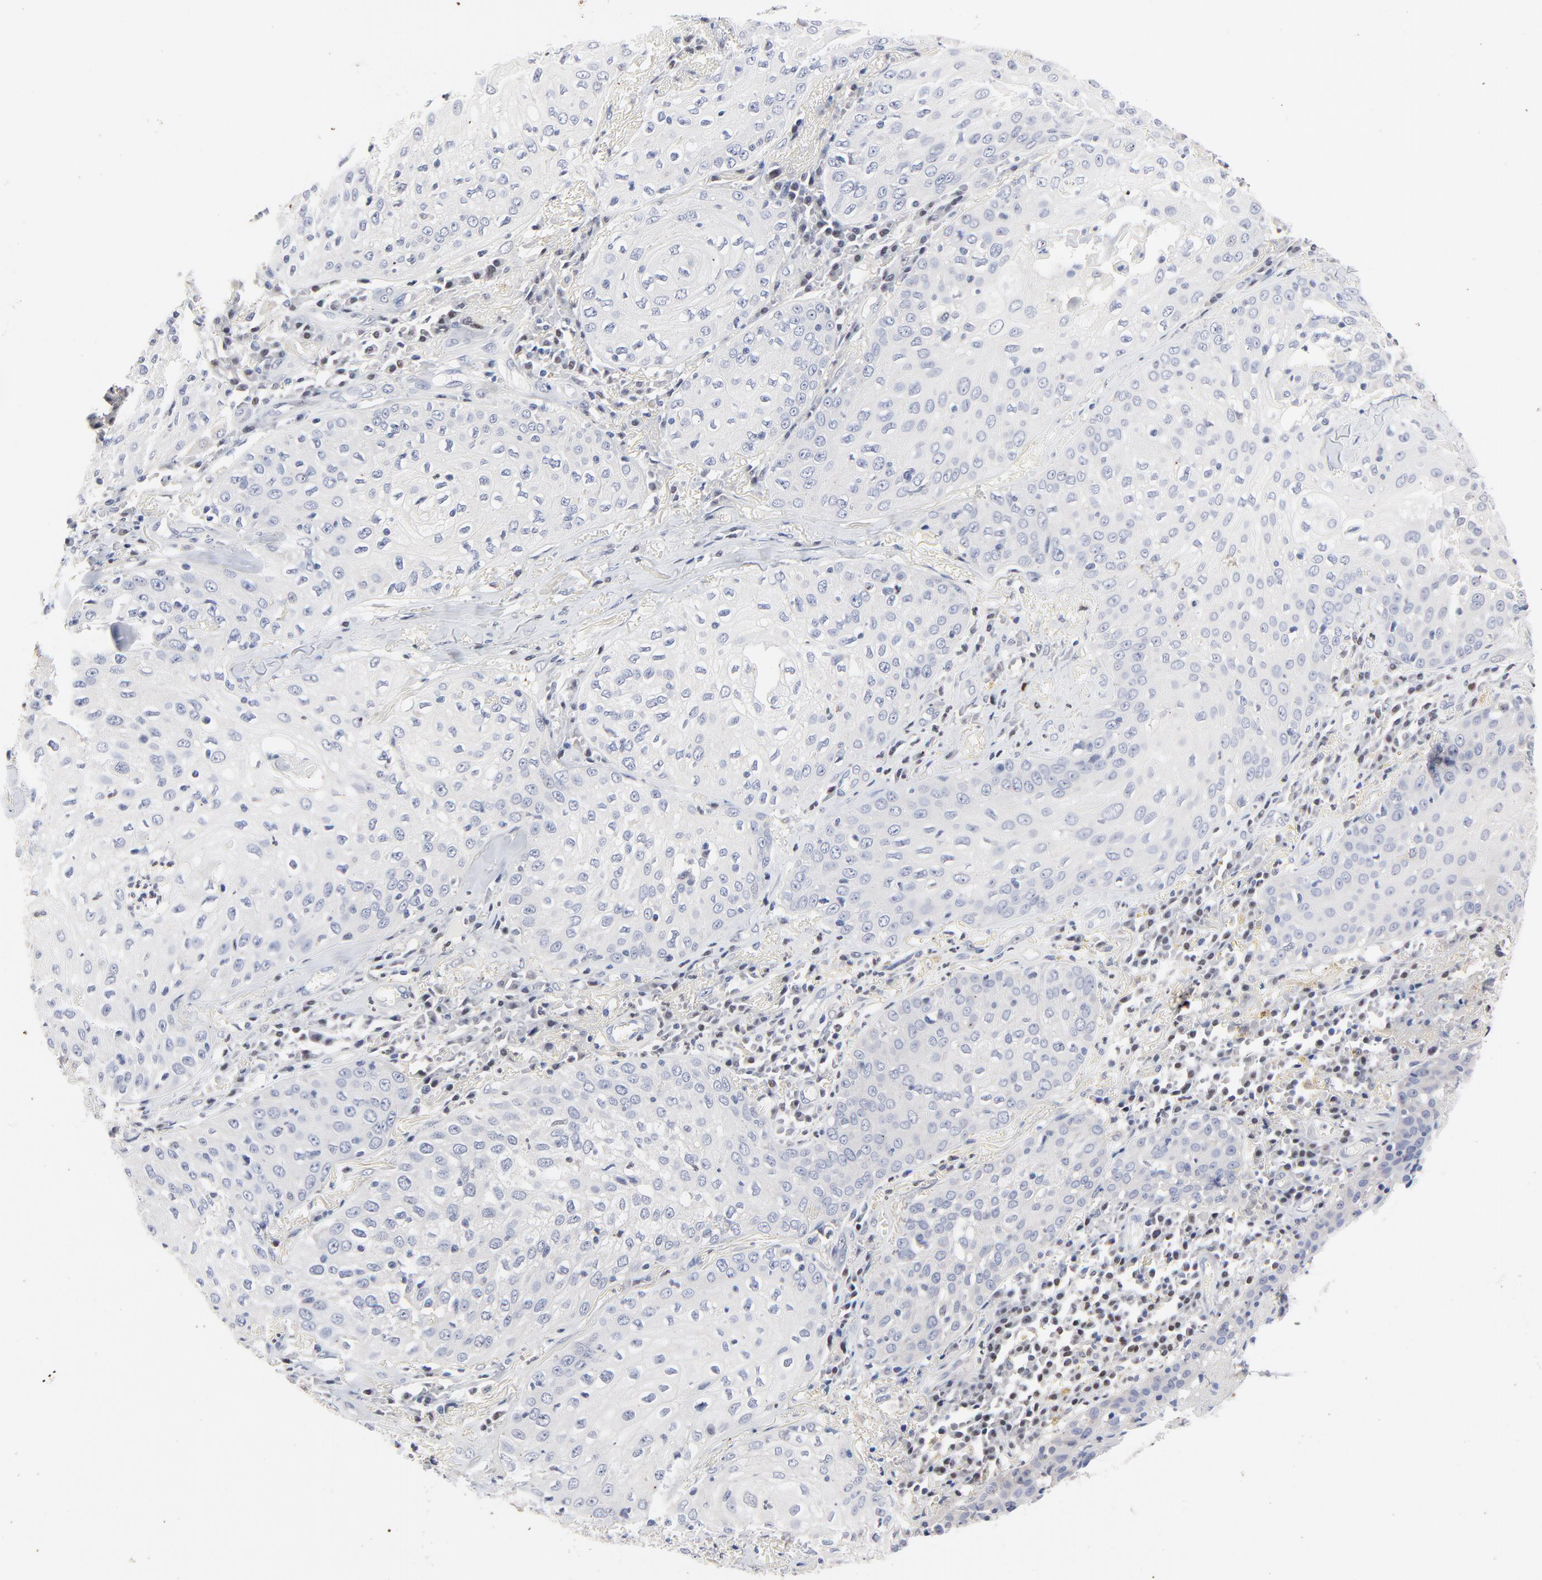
{"staining": {"intensity": "moderate", "quantity": "25%-75%", "location": "nuclear"}, "tissue": "skin cancer", "cell_type": "Tumor cells", "image_type": "cancer", "snomed": [{"axis": "morphology", "description": "Squamous cell carcinoma, NOS"}, {"axis": "topography", "description": "Skin"}], "caption": "Skin cancer (squamous cell carcinoma) was stained to show a protein in brown. There is medium levels of moderate nuclear positivity in approximately 25%-75% of tumor cells.", "gene": "AADAC", "patient": {"sex": "male", "age": 65}}